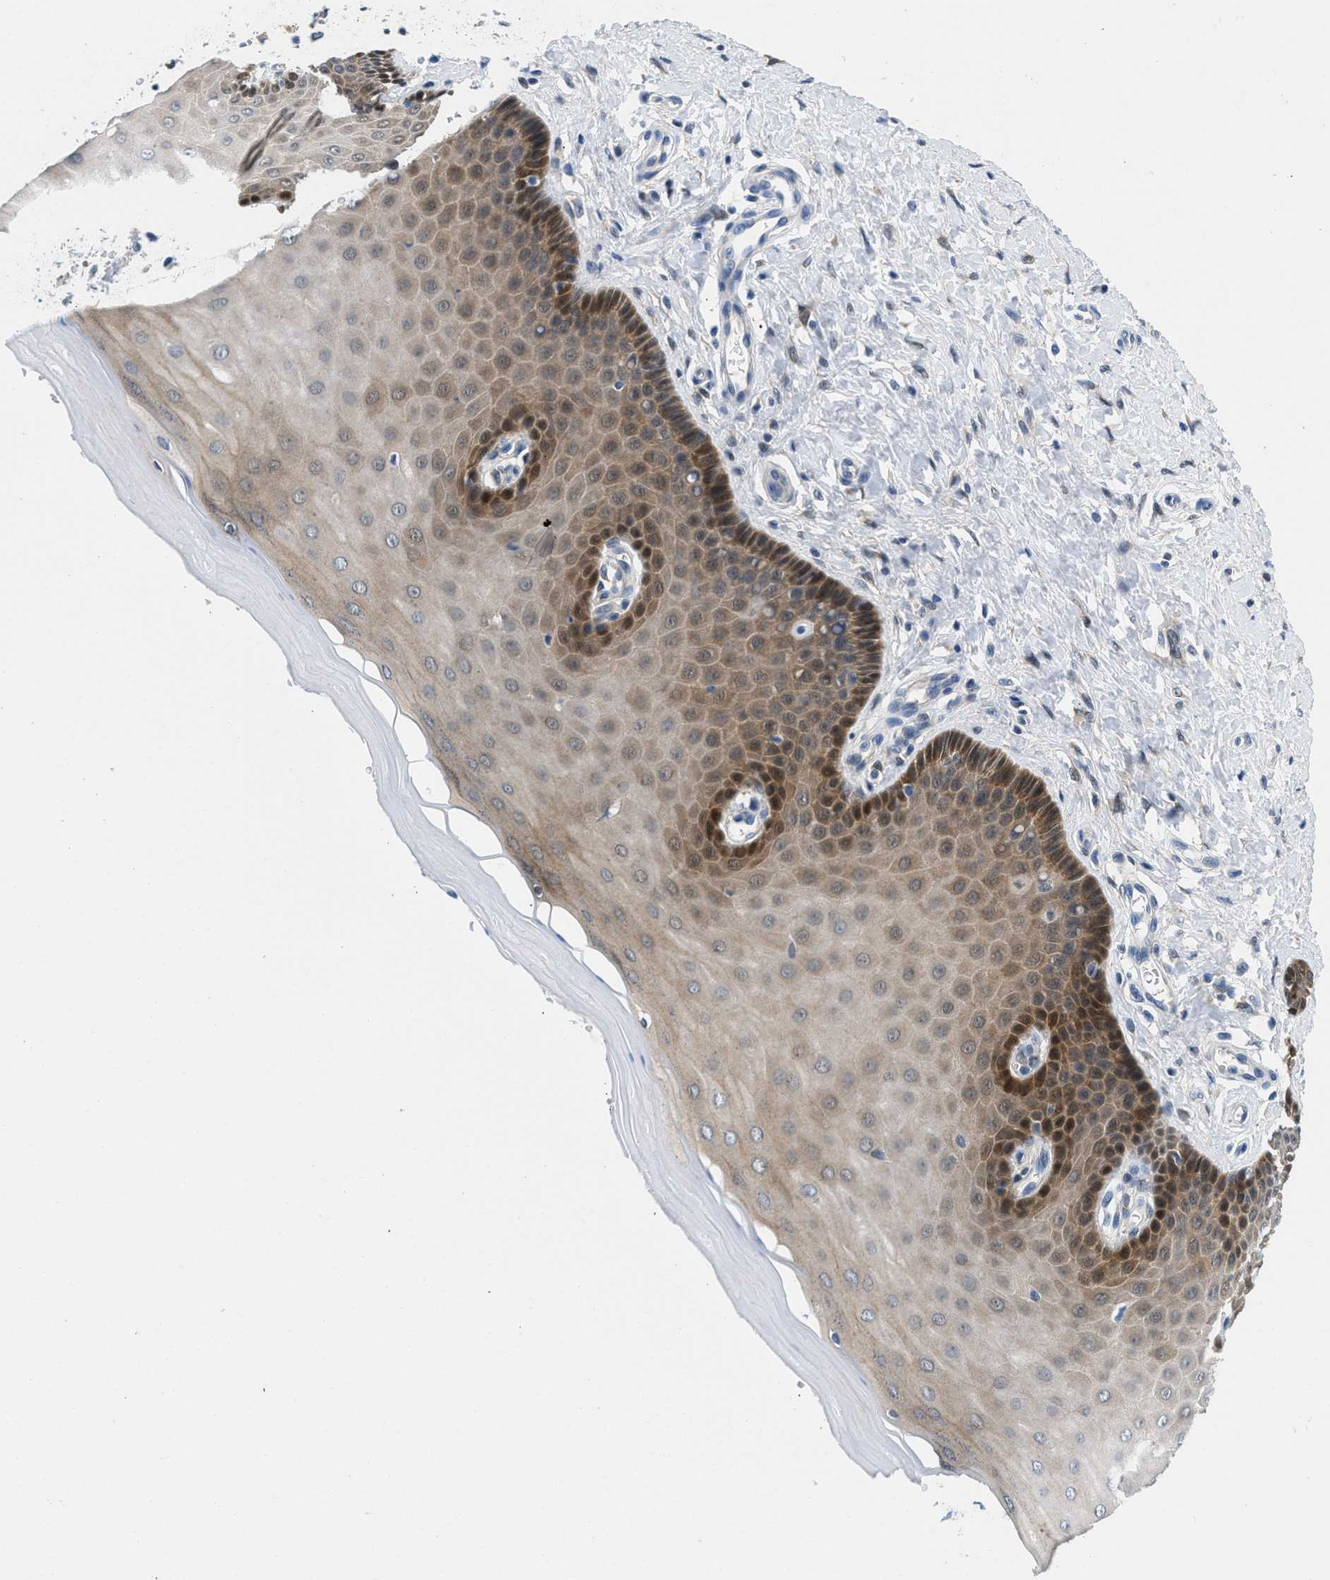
{"staining": {"intensity": "moderate", "quantity": "25%-75%", "location": "cytoplasmic/membranous,nuclear"}, "tissue": "cervix", "cell_type": "Glandular cells", "image_type": "normal", "snomed": [{"axis": "morphology", "description": "Normal tissue, NOS"}, {"axis": "topography", "description": "Cervix"}], "caption": "Immunohistochemistry image of unremarkable human cervix stained for a protein (brown), which reveals medium levels of moderate cytoplasmic/membranous,nuclear staining in about 25%-75% of glandular cells.", "gene": "CBR1", "patient": {"sex": "female", "age": 55}}